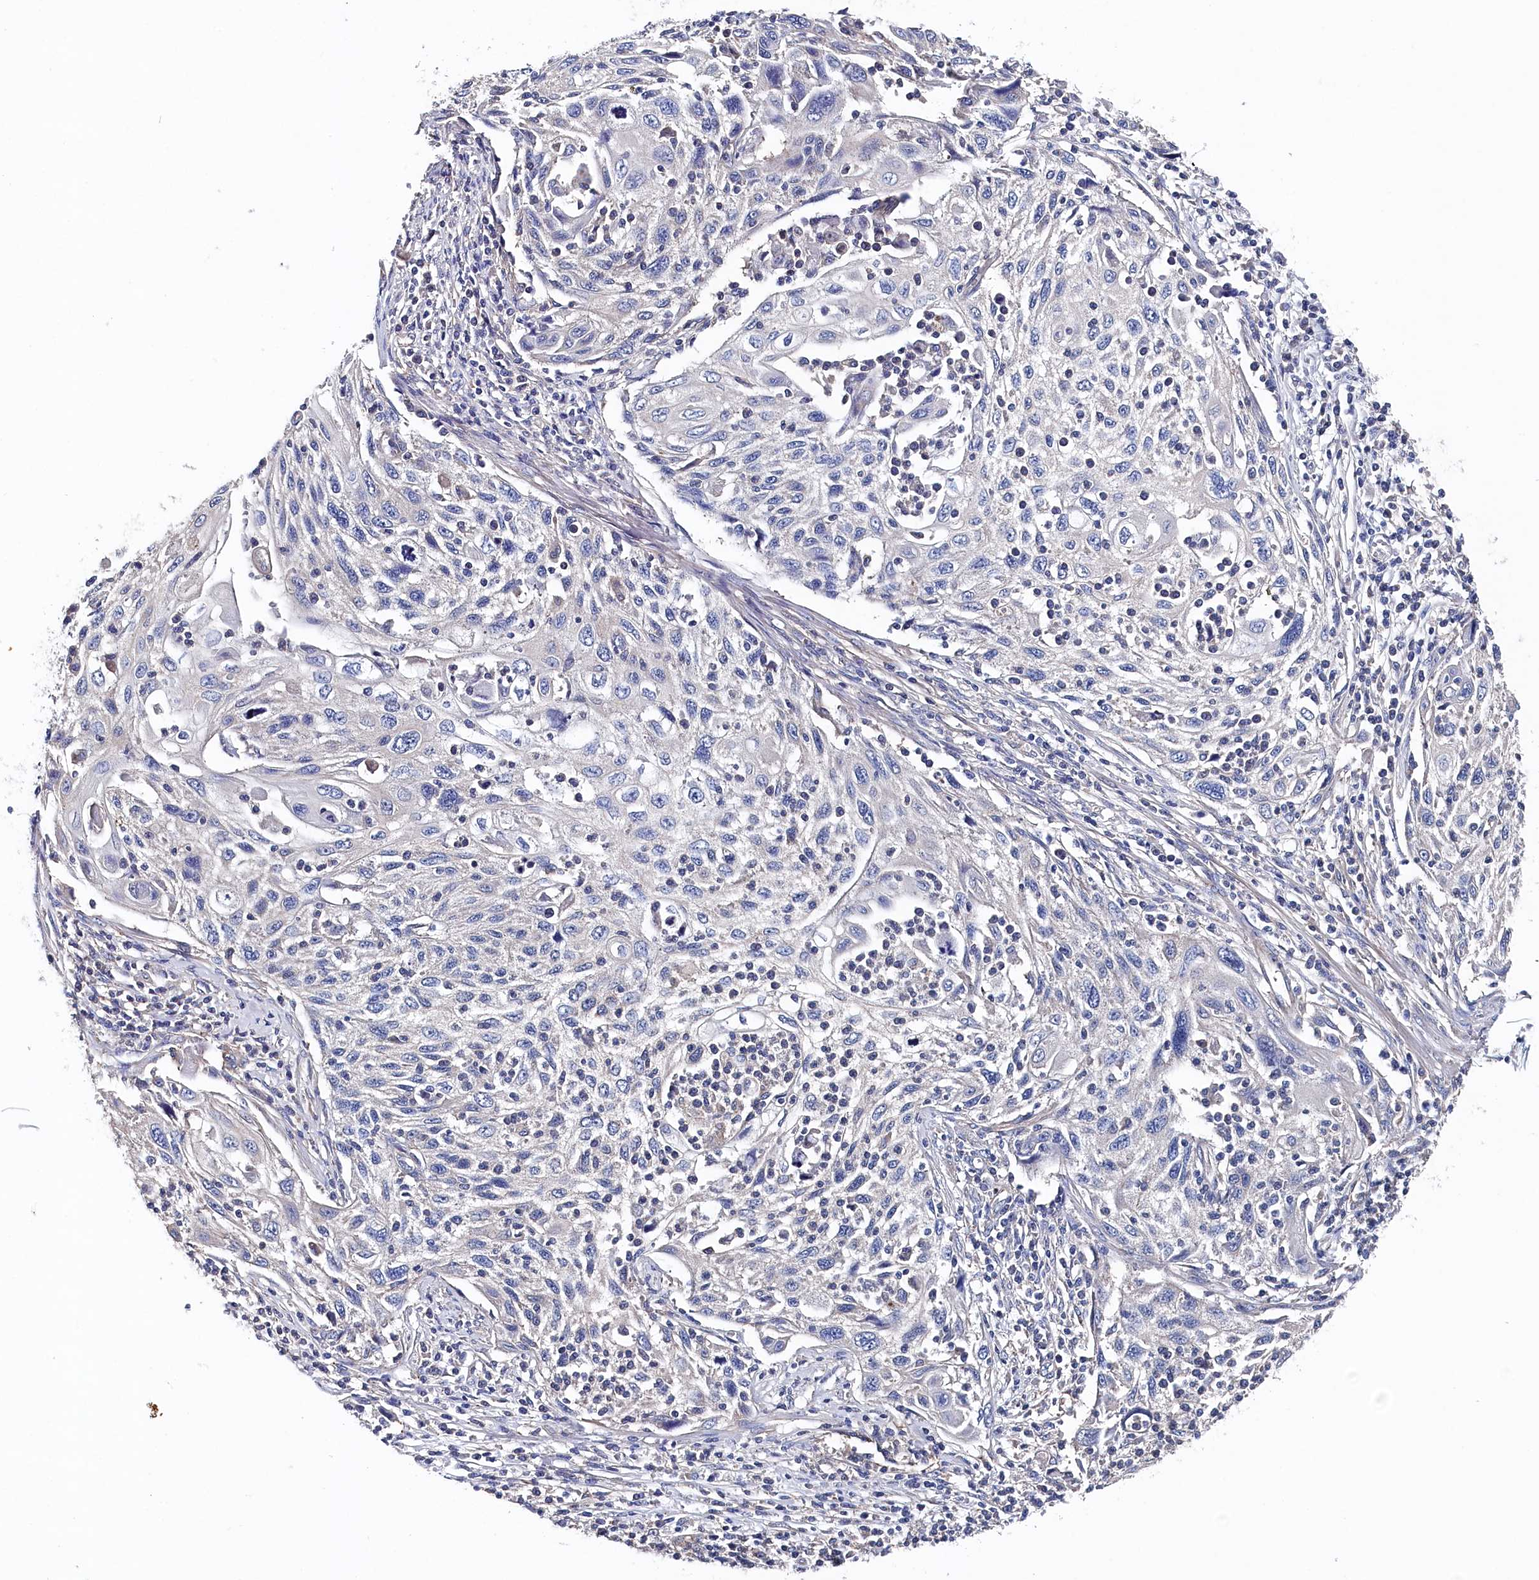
{"staining": {"intensity": "negative", "quantity": "none", "location": "none"}, "tissue": "cervical cancer", "cell_type": "Tumor cells", "image_type": "cancer", "snomed": [{"axis": "morphology", "description": "Squamous cell carcinoma, NOS"}, {"axis": "topography", "description": "Cervix"}], "caption": "A histopathology image of cervical squamous cell carcinoma stained for a protein displays no brown staining in tumor cells.", "gene": "BHMT", "patient": {"sex": "female", "age": 70}}